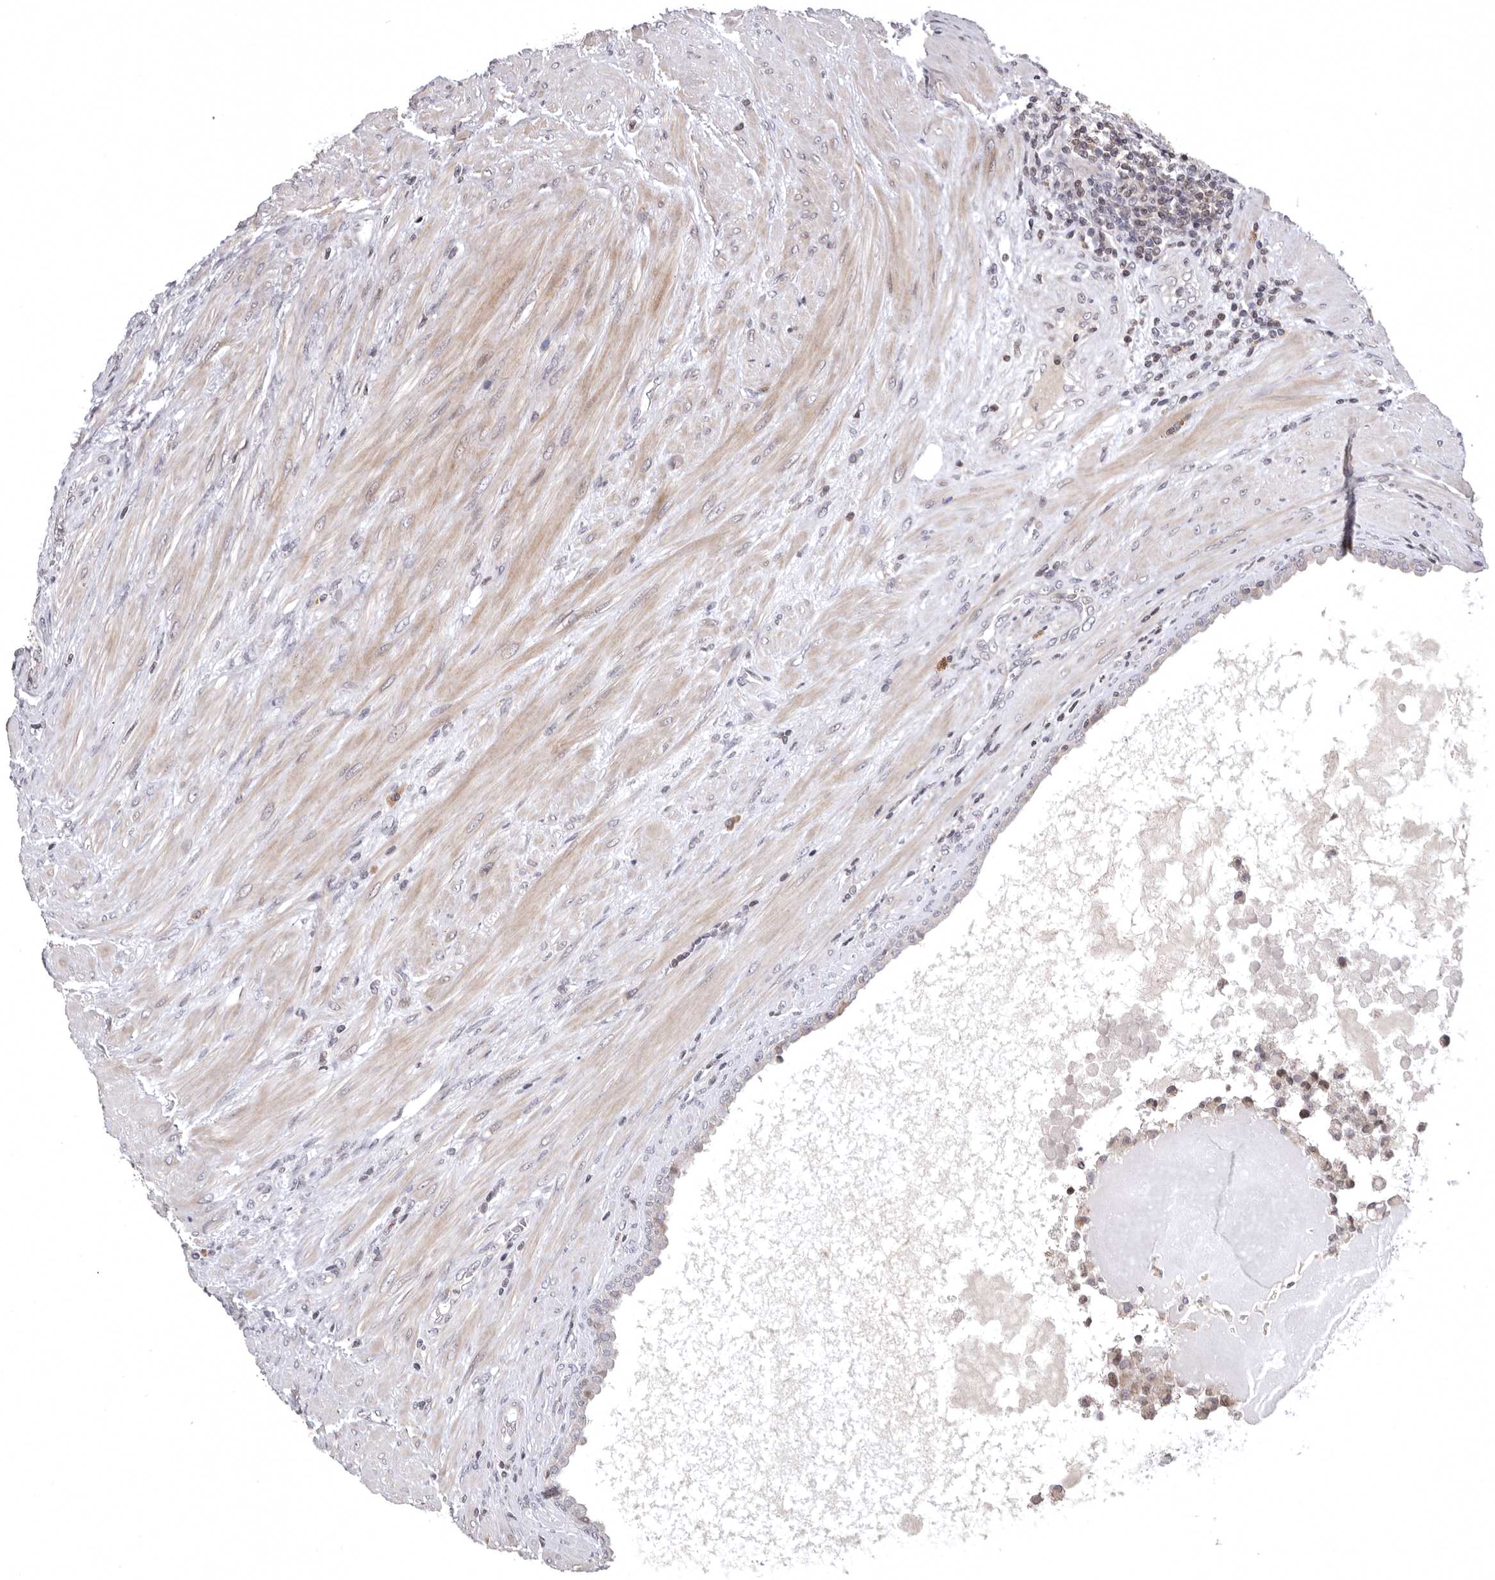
{"staining": {"intensity": "negative", "quantity": "none", "location": "none"}, "tissue": "prostate cancer", "cell_type": "Tumor cells", "image_type": "cancer", "snomed": [{"axis": "morphology", "description": "Normal tissue, NOS"}, {"axis": "morphology", "description": "Adenocarcinoma, Low grade"}, {"axis": "topography", "description": "Prostate"}, {"axis": "topography", "description": "Peripheral nerve tissue"}], "caption": "This micrograph is of prostate cancer stained with immunohistochemistry (IHC) to label a protein in brown with the nuclei are counter-stained blue. There is no expression in tumor cells.", "gene": "AZIN1", "patient": {"sex": "male", "age": 71}}